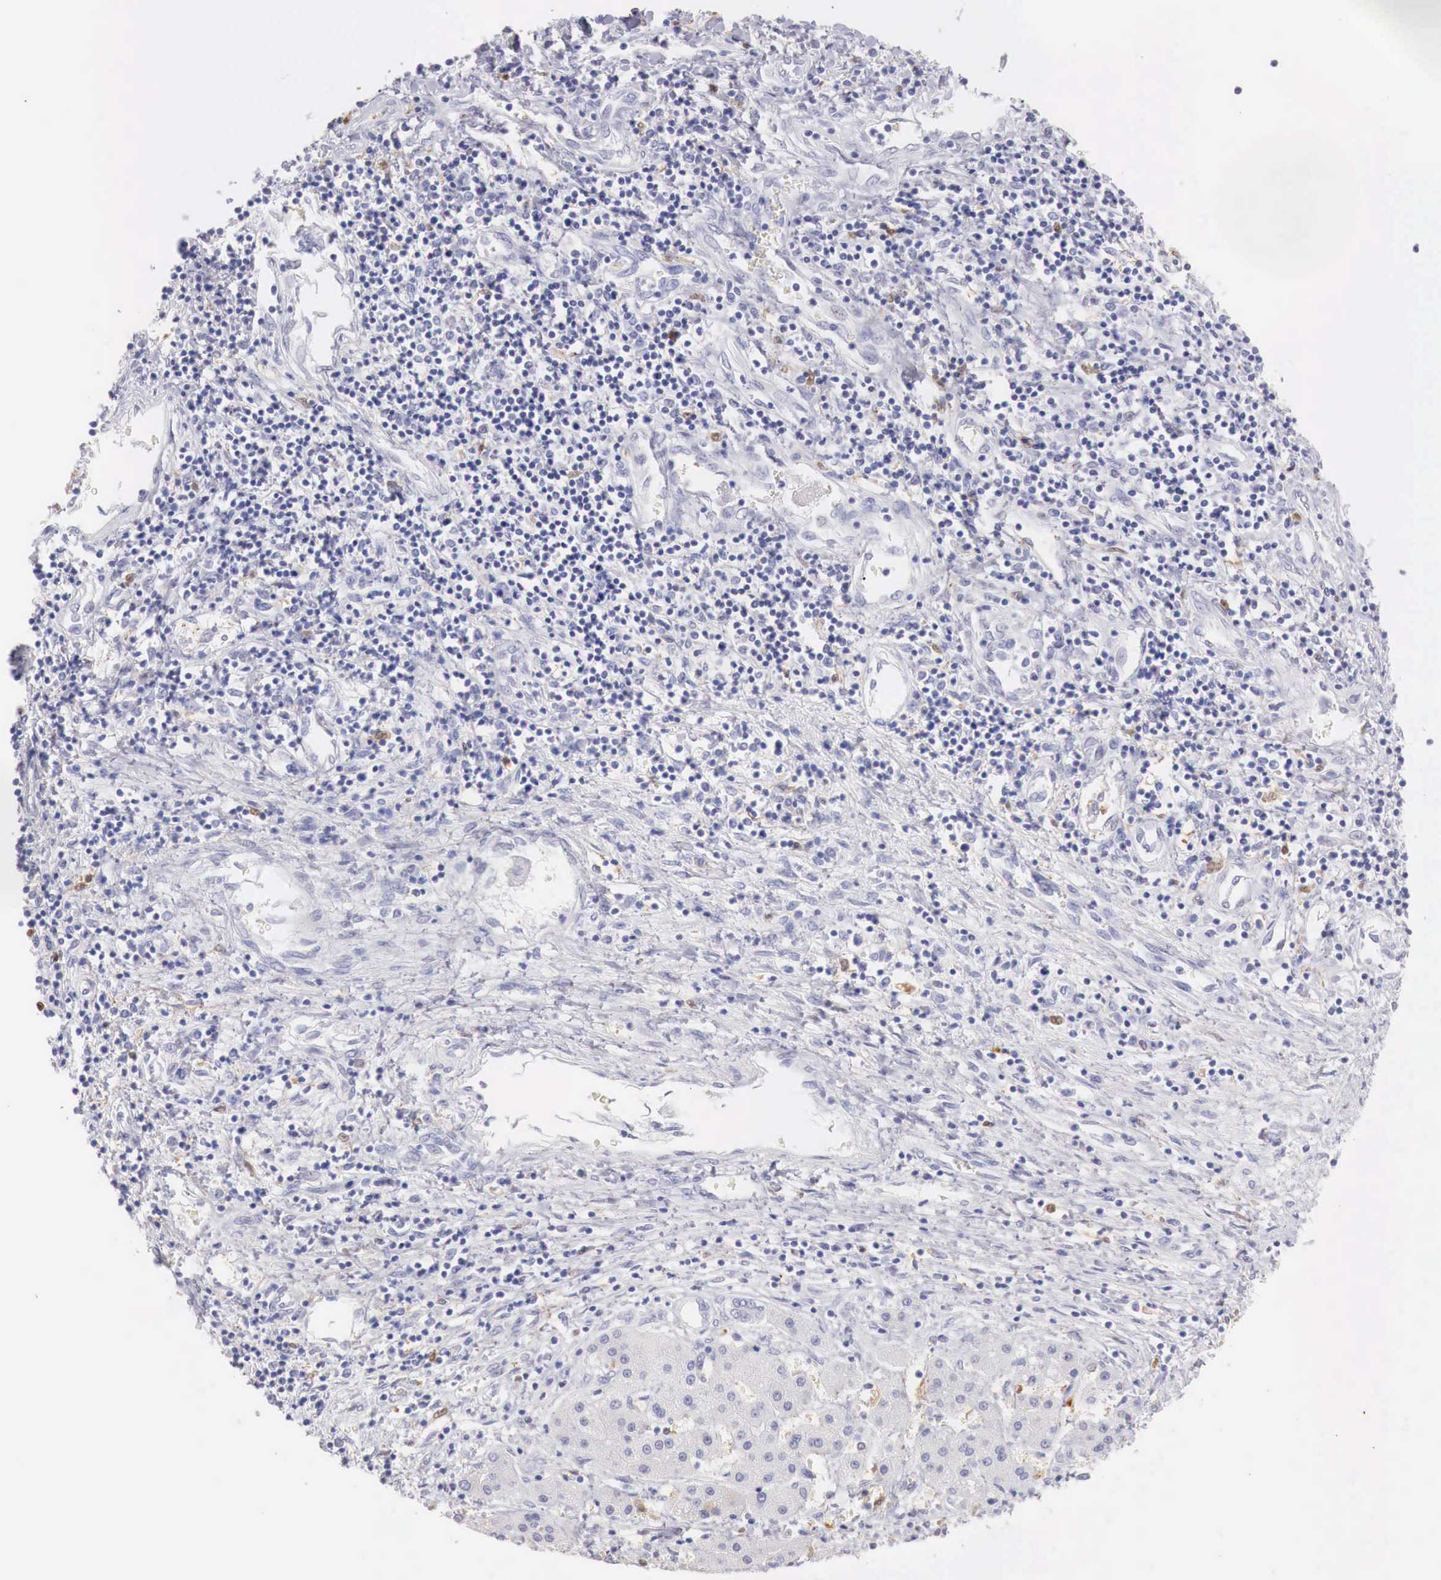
{"staining": {"intensity": "negative", "quantity": "none", "location": "none"}, "tissue": "liver cancer", "cell_type": "Tumor cells", "image_type": "cancer", "snomed": [{"axis": "morphology", "description": "Carcinoma, Hepatocellular, NOS"}, {"axis": "topography", "description": "Liver"}], "caption": "Immunohistochemical staining of liver hepatocellular carcinoma reveals no significant staining in tumor cells. Nuclei are stained in blue.", "gene": "RENBP", "patient": {"sex": "male", "age": 24}}